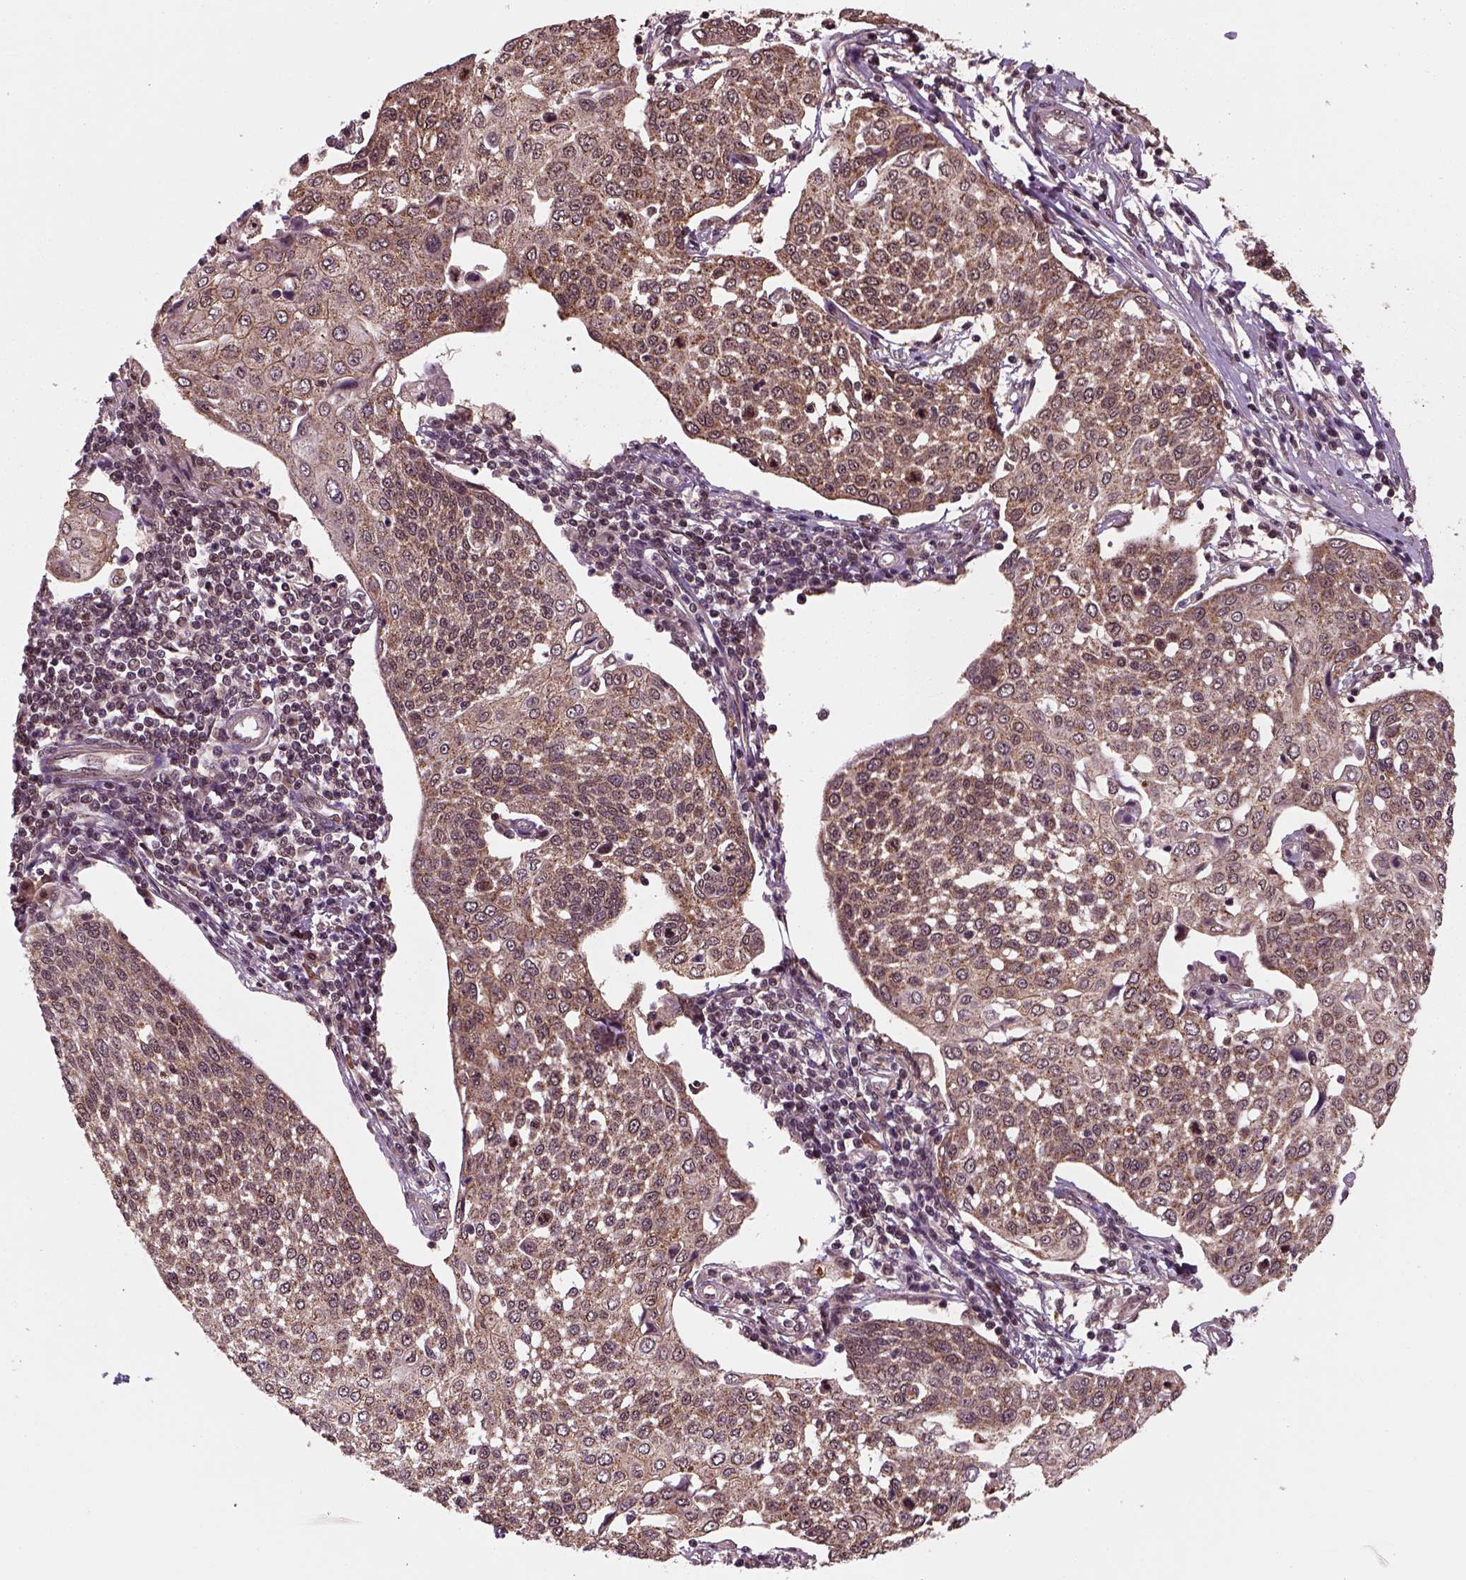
{"staining": {"intensity": "moderate", "quantity": ">75%", "location": "cytoplasmic/membranous"}, "tissue": "cervical cancer", "cell_type": "Tumor cells", "image_type": "cancer", "snomed": [{"axis": "morphology", "description": "Squamous cell carcinoma, NOS"}, {"axis": "topography", "description": "Cervix"}], "caption": "Brown immunohistochemical staining in human squamous cell carcinoma (cervical) demonstrates moderate cytoplasmic/membranous positivity in about >75% of tumor cells. The staining was performed using DAB (3,3'-diaminobenzidine) to visualize the protein expression in brown, while the nuclei were stained in blue with hematoxylin (Magnification: 20x).", "gene": "NUDT9", "patient": {"sex": "female", "age": 34}}